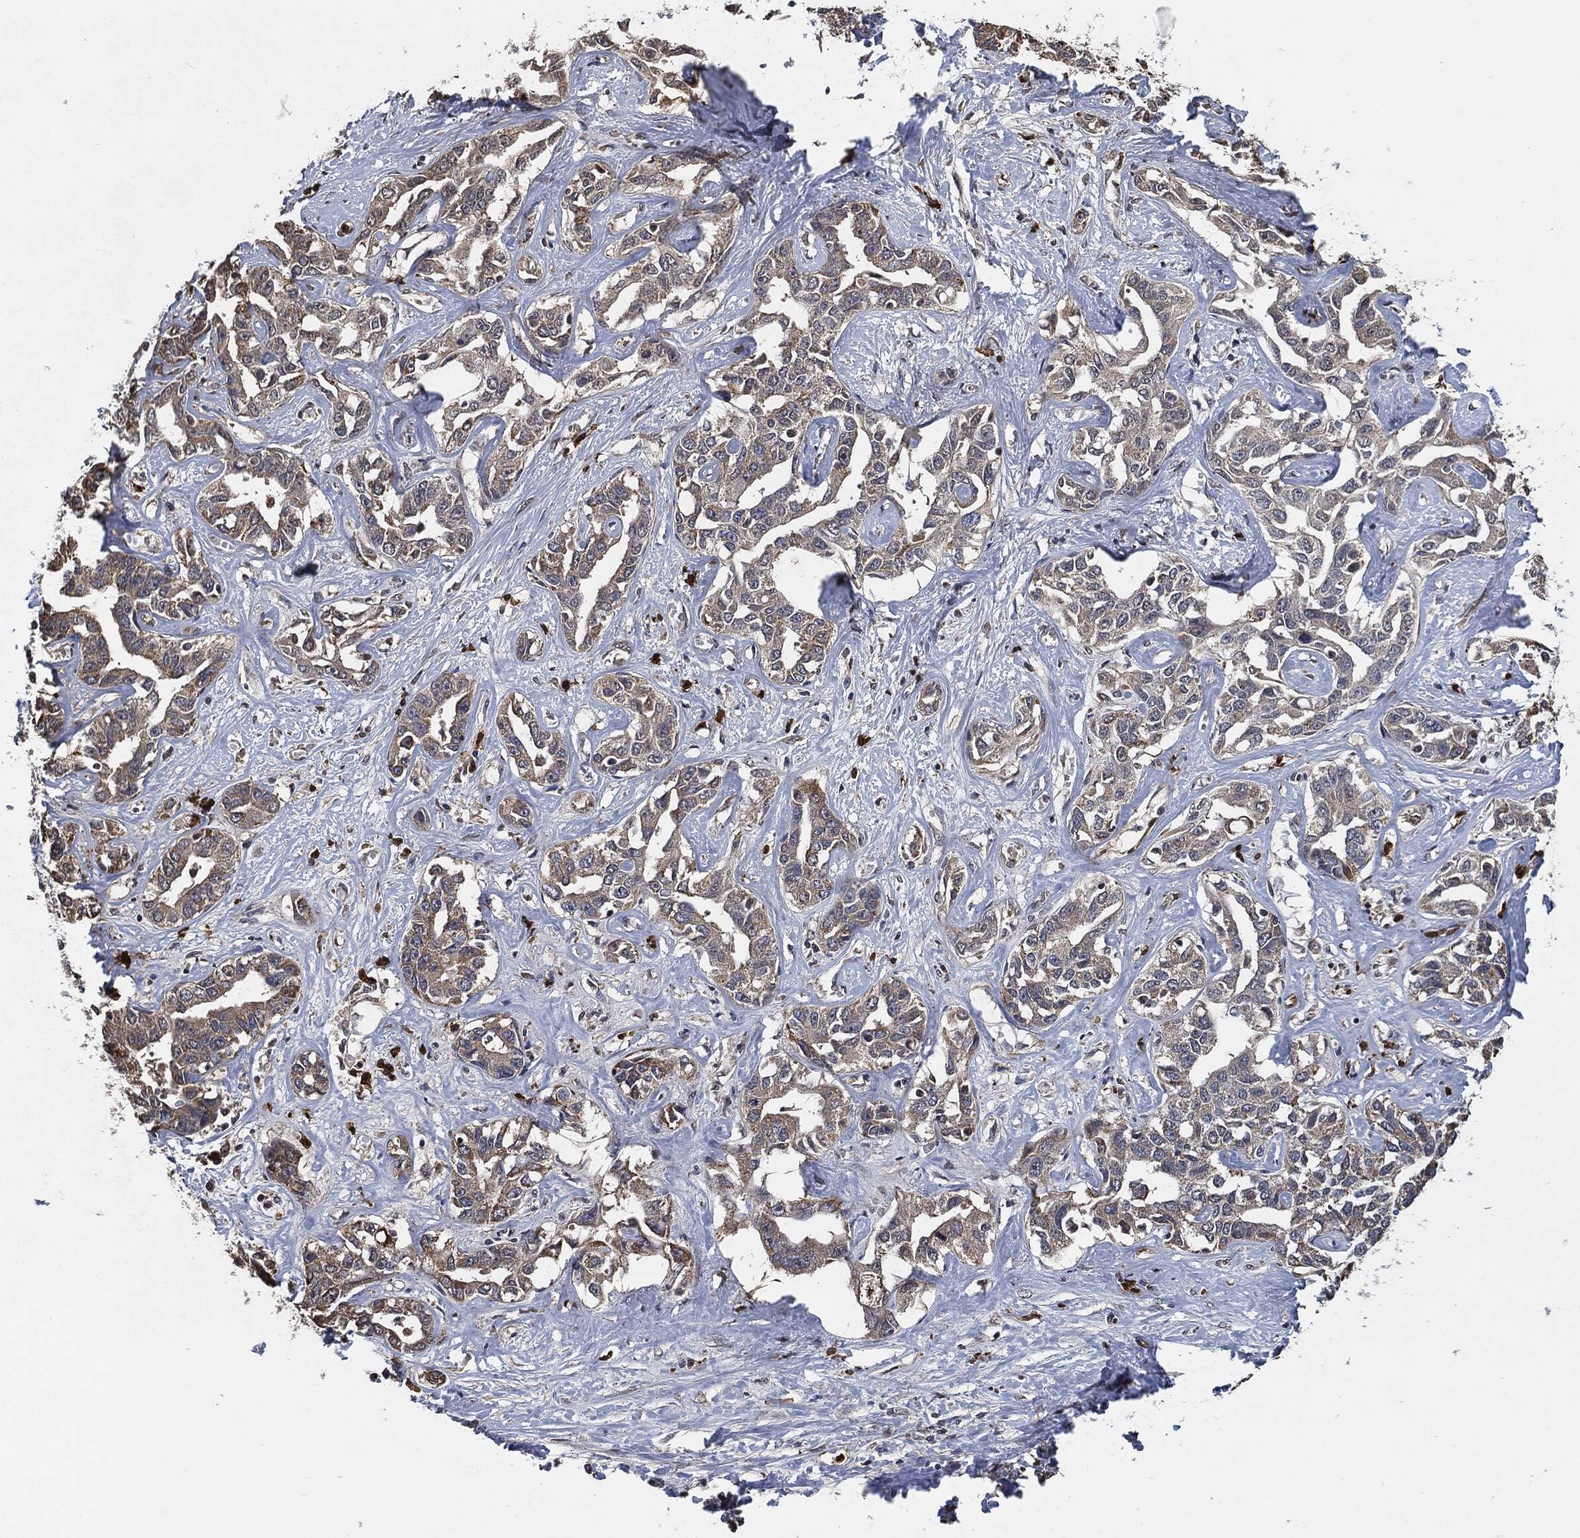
{"staining": {"intensity": "weak", "quantity": "25%-75%", "location": "cytoplasmic/membranous"}, "tissue": "liver cancer", "cell_type": "Tumor cells", "image_type": "cancer", "snomed": [{"axis": "morphology", "description": "Cholangiocarcinoma"}, {"axis": "topography", "description": "Liver"}], "caption": "The photomicrograph shows a brown stain indicating the presence of a protein in the cytoplasmic/membranous of tumor cells in cholangiocarcinoma (liver). (DAB IHC with brightfield microscopy, high magnification).", "gene": "S100A9", "patient": {"sex": "male", "age": 59}}